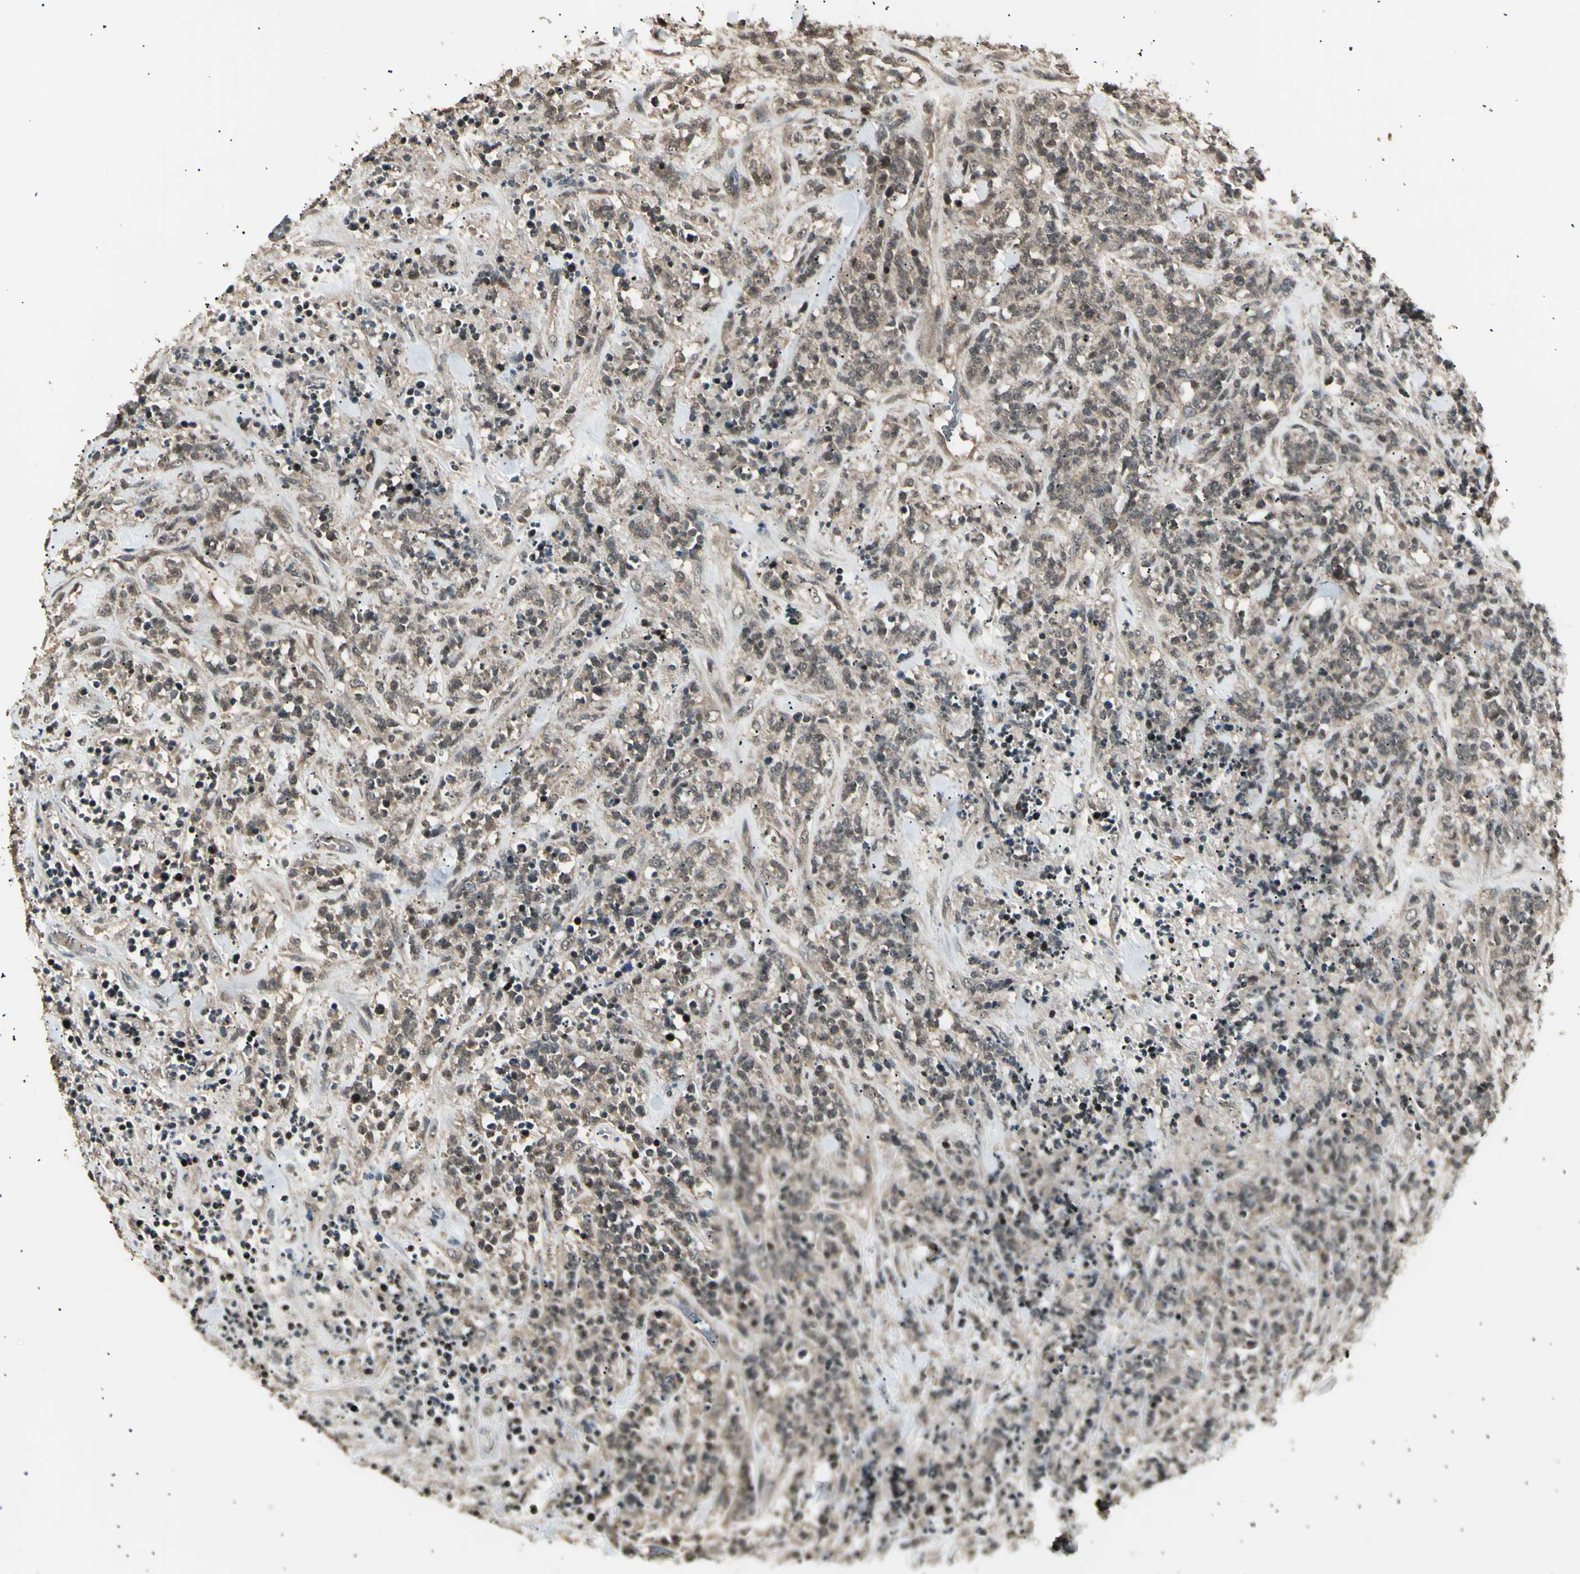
{"staining": {"intensity": "weak", "quantity": ">75%", "location": "cytoplasmic/membranous,nuclear"}, "tissue": "lymphoma", "cell_type": "Tumor cells", "image_type": "cancer", "snomed": [{"axis": "morphology", "description": "Malignant lymphoma, non-Hodgkin's type, High grade"}, {"axis": "topography", "description": "Soft tissue"}], "caption": "IHC of lymphoma exhibits low levels of weak cytoplasmic/membranous and nuclear expression in about >75% of tumor cells.", "gene": "NUAK2", "patient": {"sex": "male", "age": 18}}